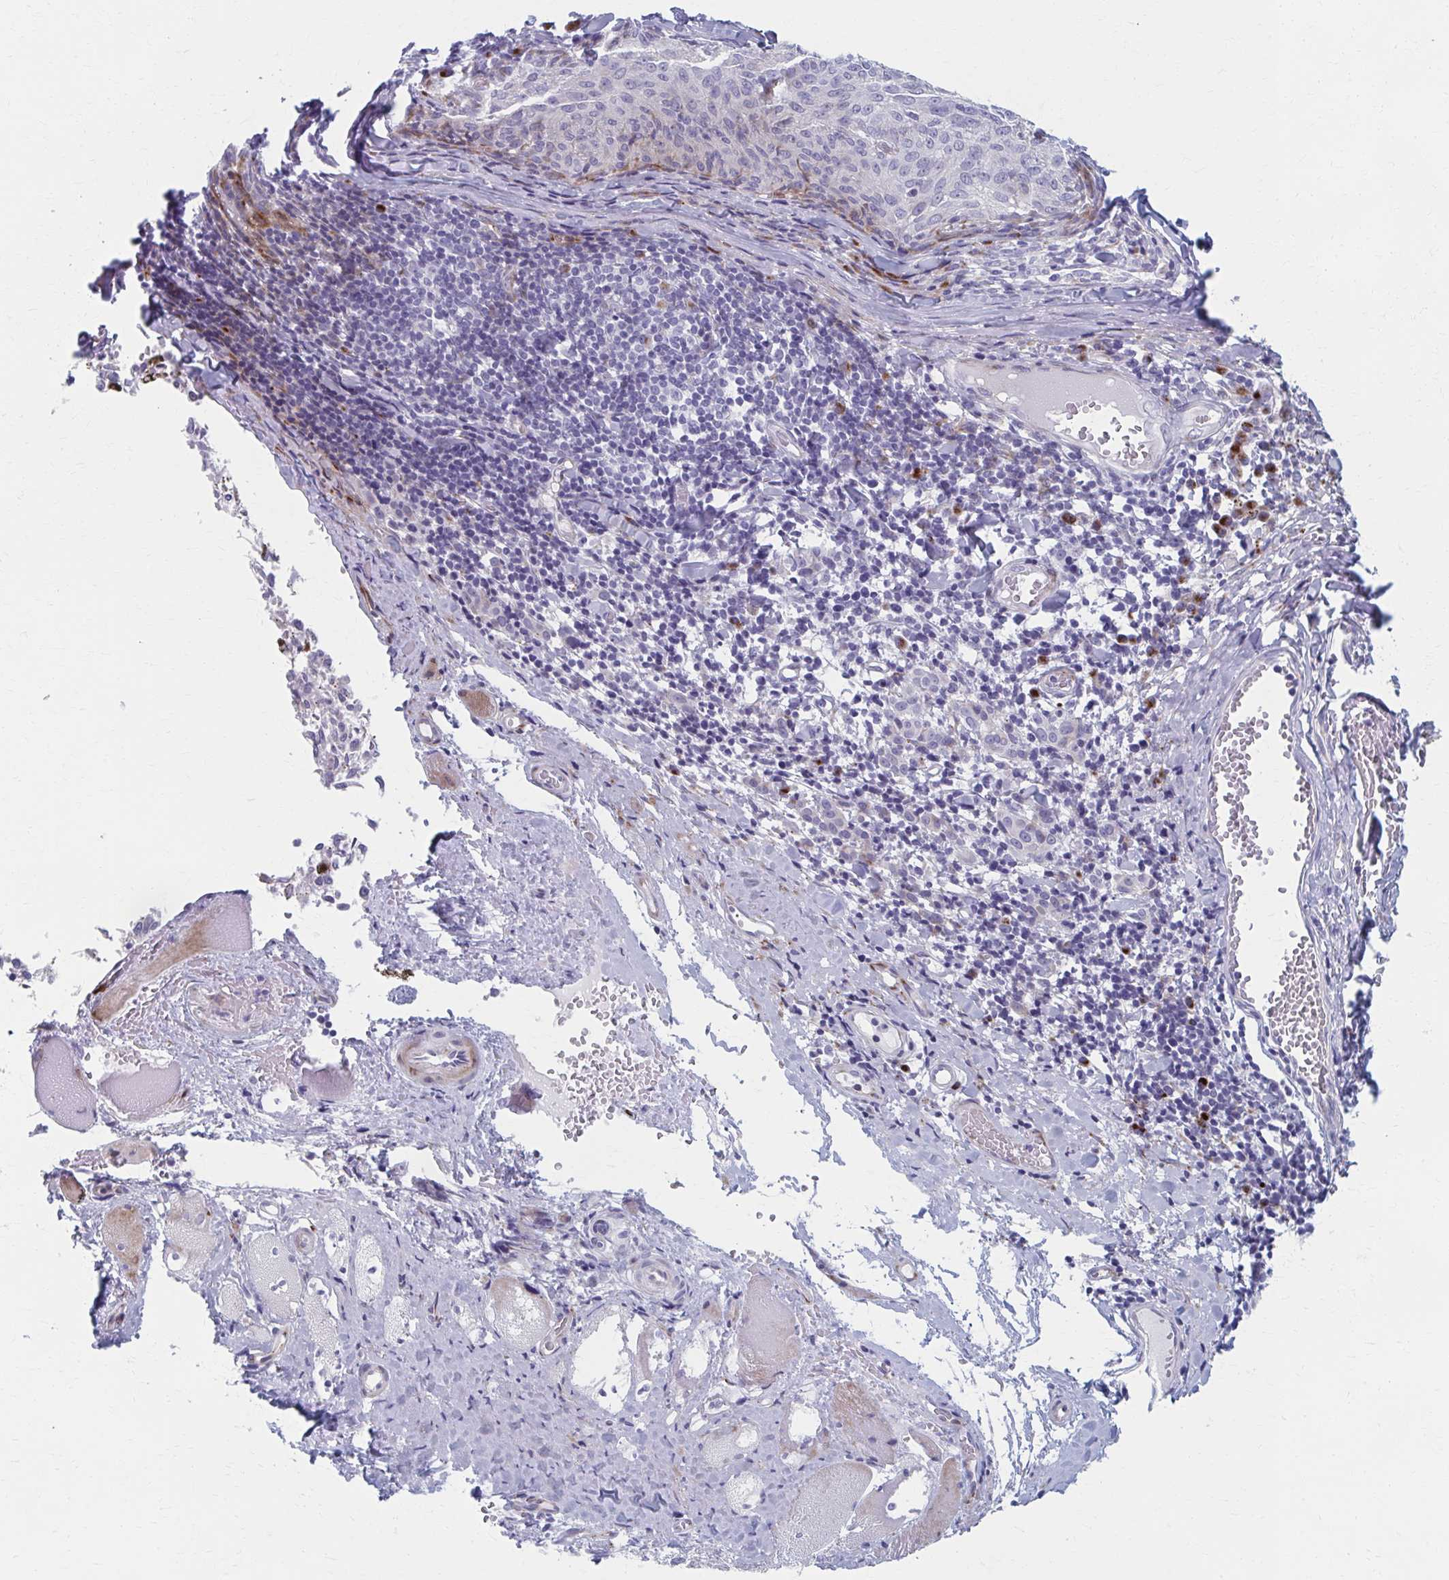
{"staining": {"intensity": "negative", "quantity": "none", "location": "none"}, "tissue": "melanoma", "cell_type": "Tumor cells", "image_type": "cancer", "snomed": [{"axis": "morphology", "description": "Malignant melanoma, NOS"}, {"axis": "topography", "description": "Skin"}], "caption": "Image shows no protein staining in tumor cells of malignant melanoma tissue.", "gene": "OLFM2", "patient": {"sex": "female", "age": 72}}